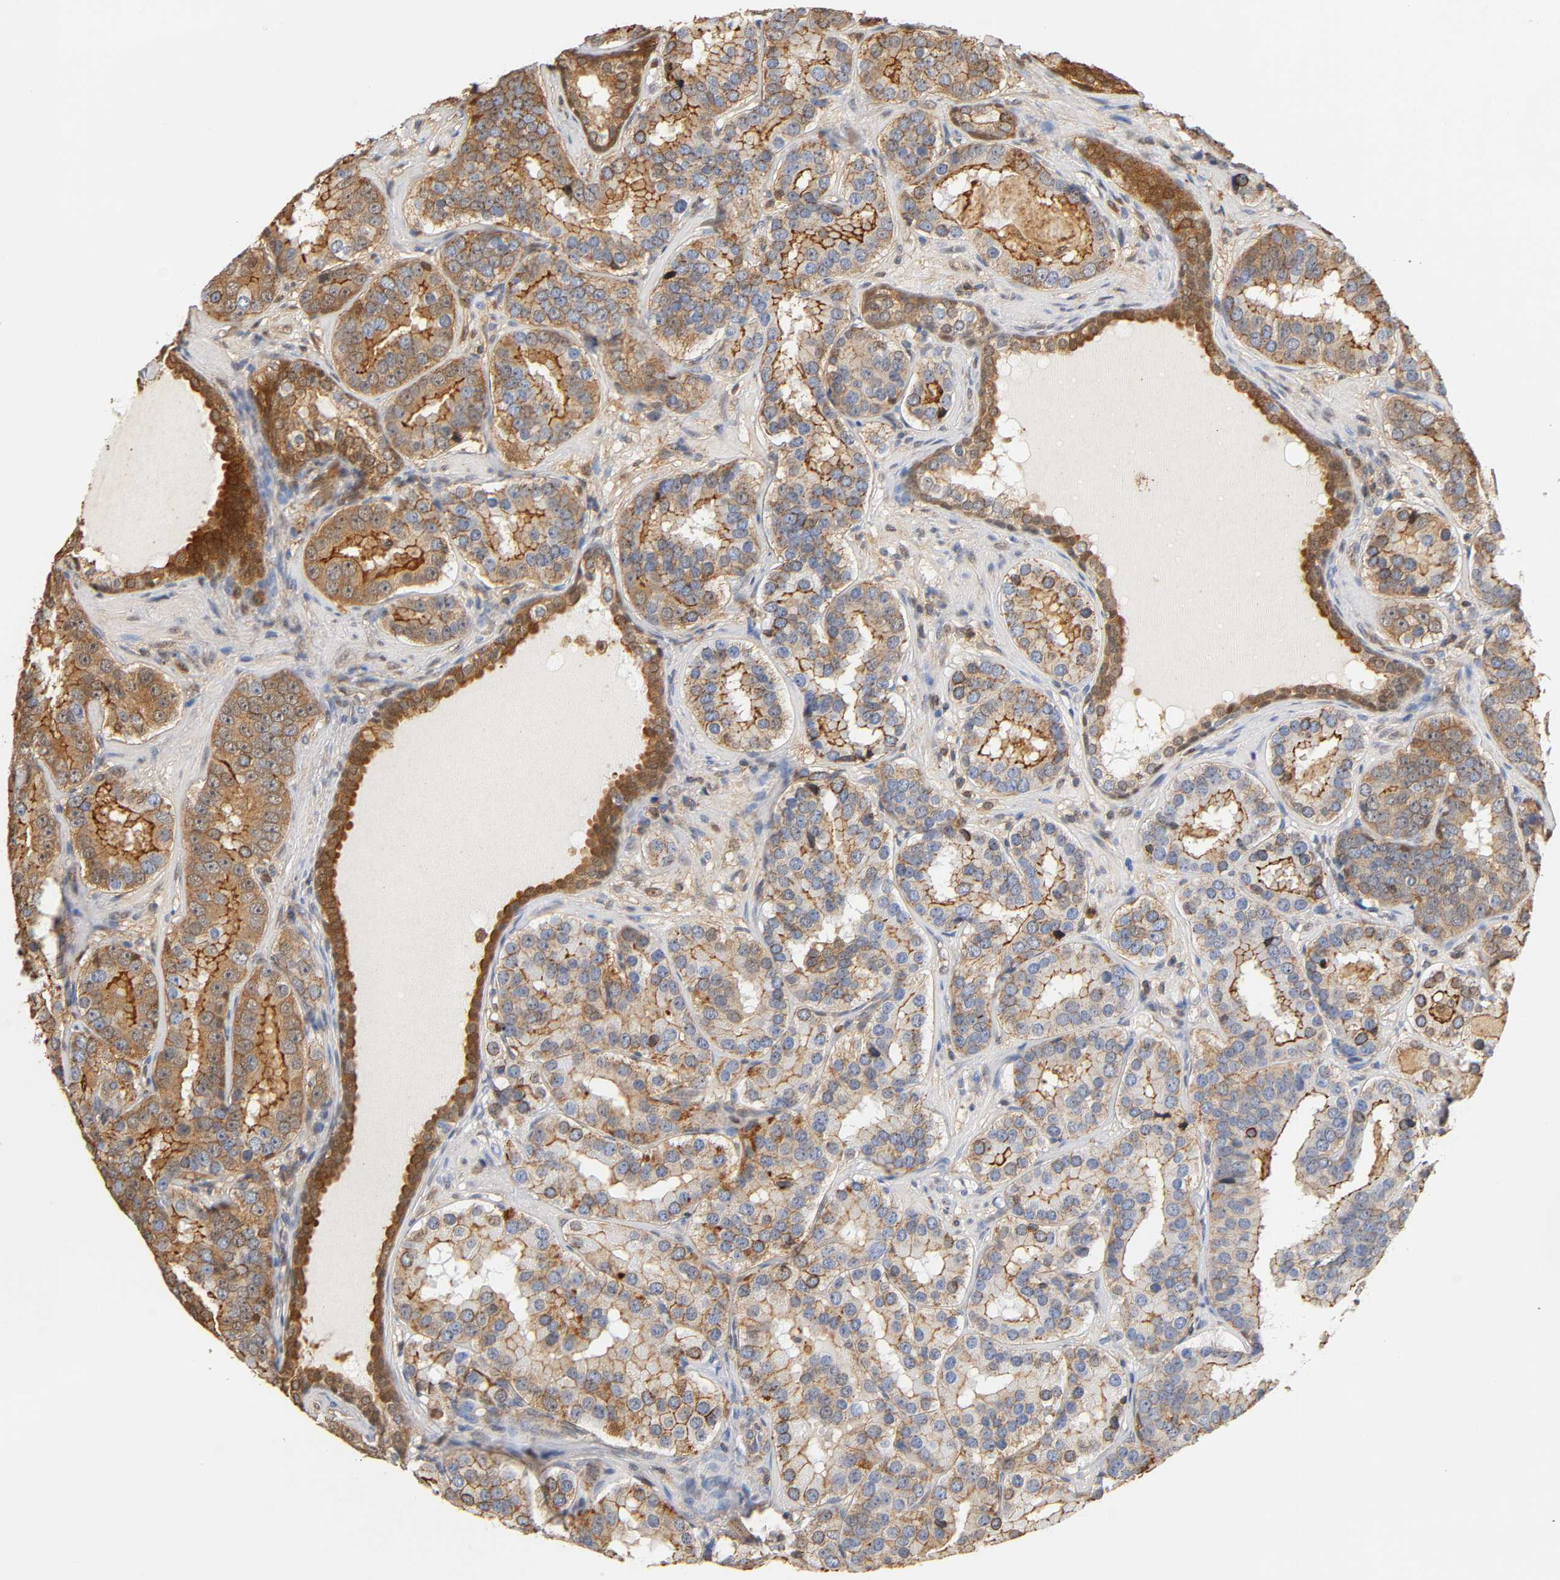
{"staining": {"intensity": "moderate", "quantity": "25%-75%", "location": "cytoplasmic/membranous"}, "tissue": "prostate cancer", "cell_type": "Tumor cells", "image_type": "cancer", "snomed": [{"axis": "morphology", "description": "Adenocarcinoma, Low grade"}, {"axis": "topography", "description": "Prostate"}], "caption": "A medium amount of moderate cytoplasmic/membranous positivity is identified in about 25%-75% of tumor cells in prostate cancer (low-grade adenocarcinoma) tissue.", "gene": "ANXA11", "patient": {"sex": "male", "age": 59}}